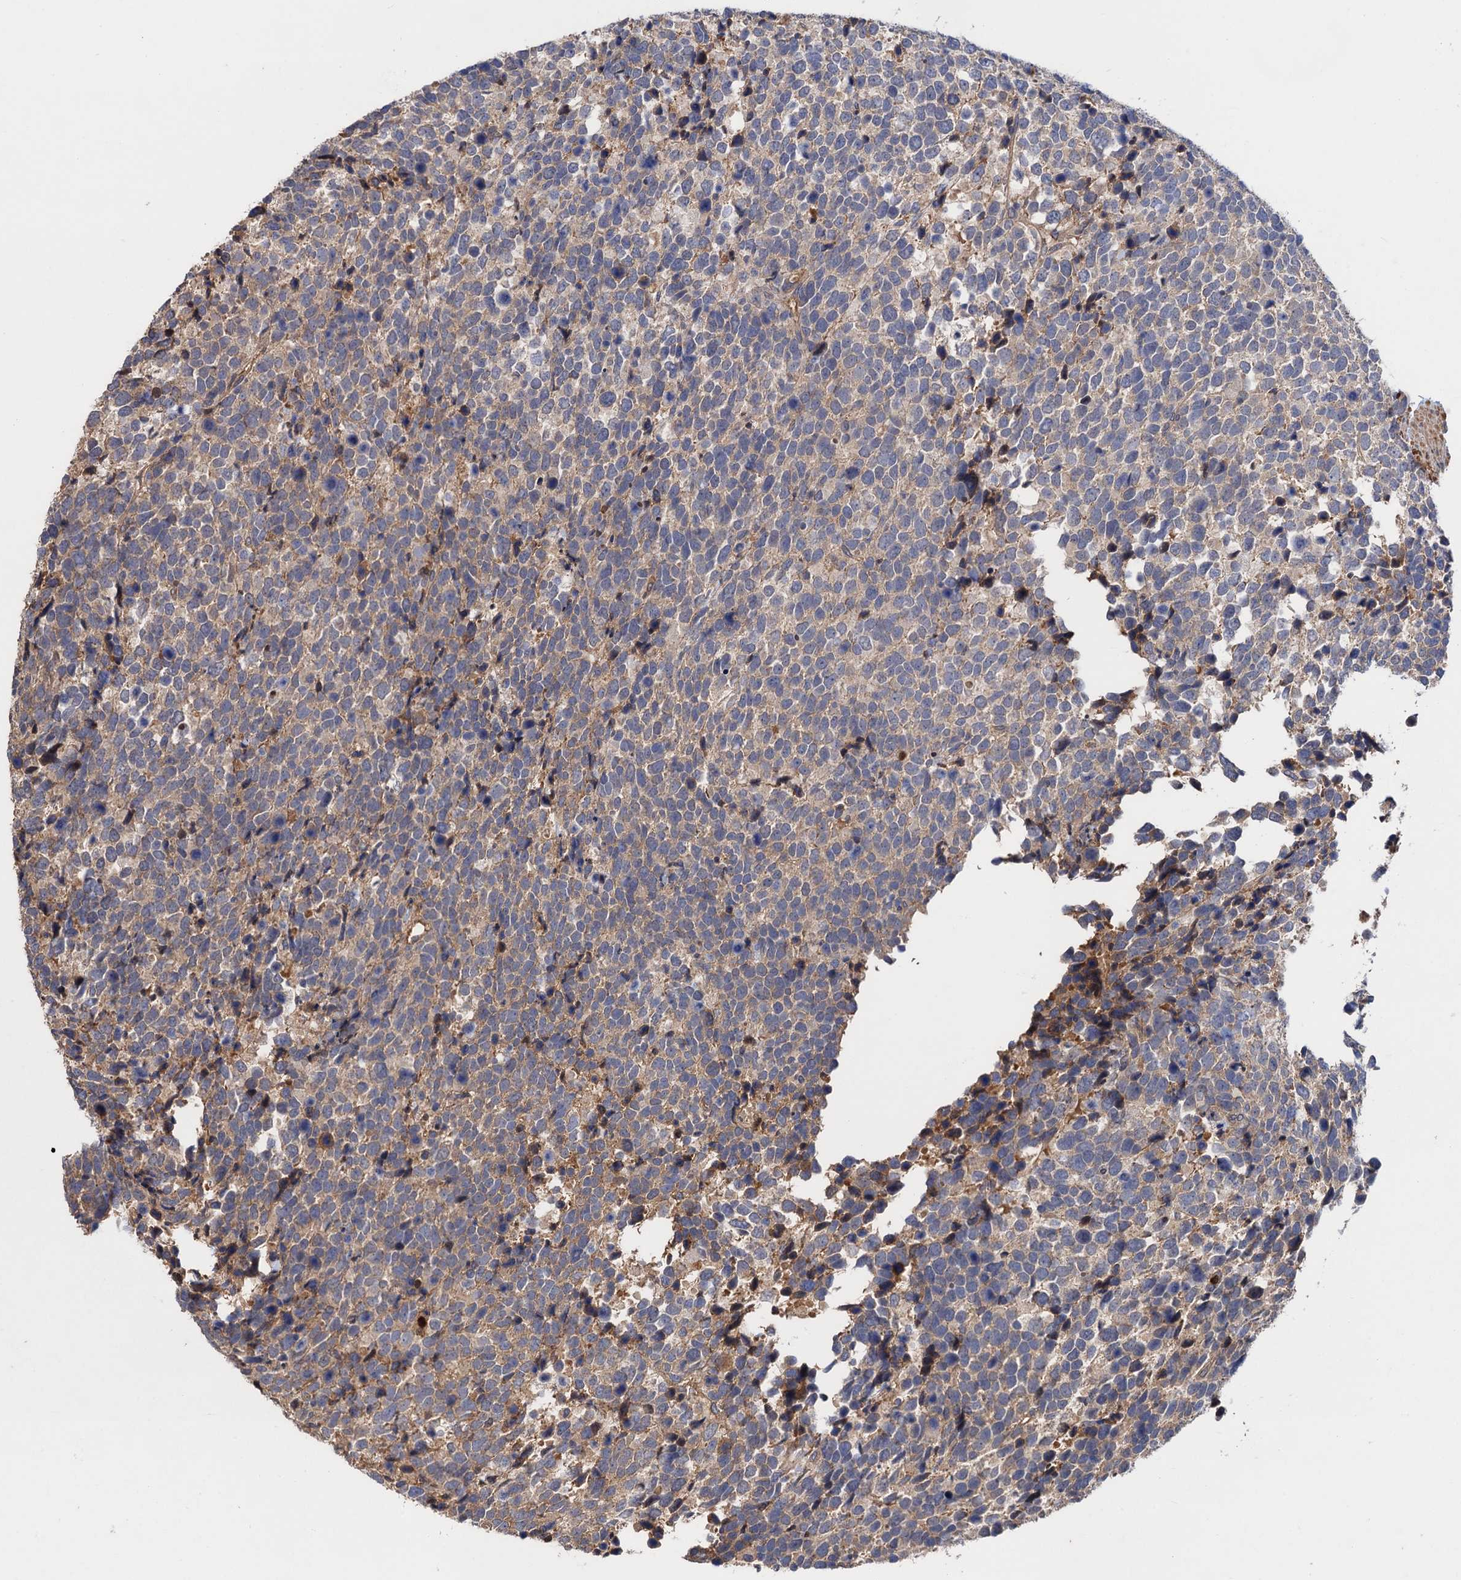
{"staining": {"intensity": "weak", "quantity": "25%-75%", "location": "cytoplasmic/membranous"}, "tissue": "urothelial cancer", "cell_type": "Tumor cells", "image_type": "cancer", "snomed": [{"axis": "morphology", "description": "Urothelial carcinoma, High grade"}, {"axis": "topography", "description": "Urinary bladder"}], "caption": "An immunohistochemistry micrograph of tumor tissue is shown. Protein staining in brown shows weak cytoplasmic/membranous positivity in urothelial cancer within tumor cells.", "gene": "DGKA", "patient": {"sex": "female", "age": 82}}